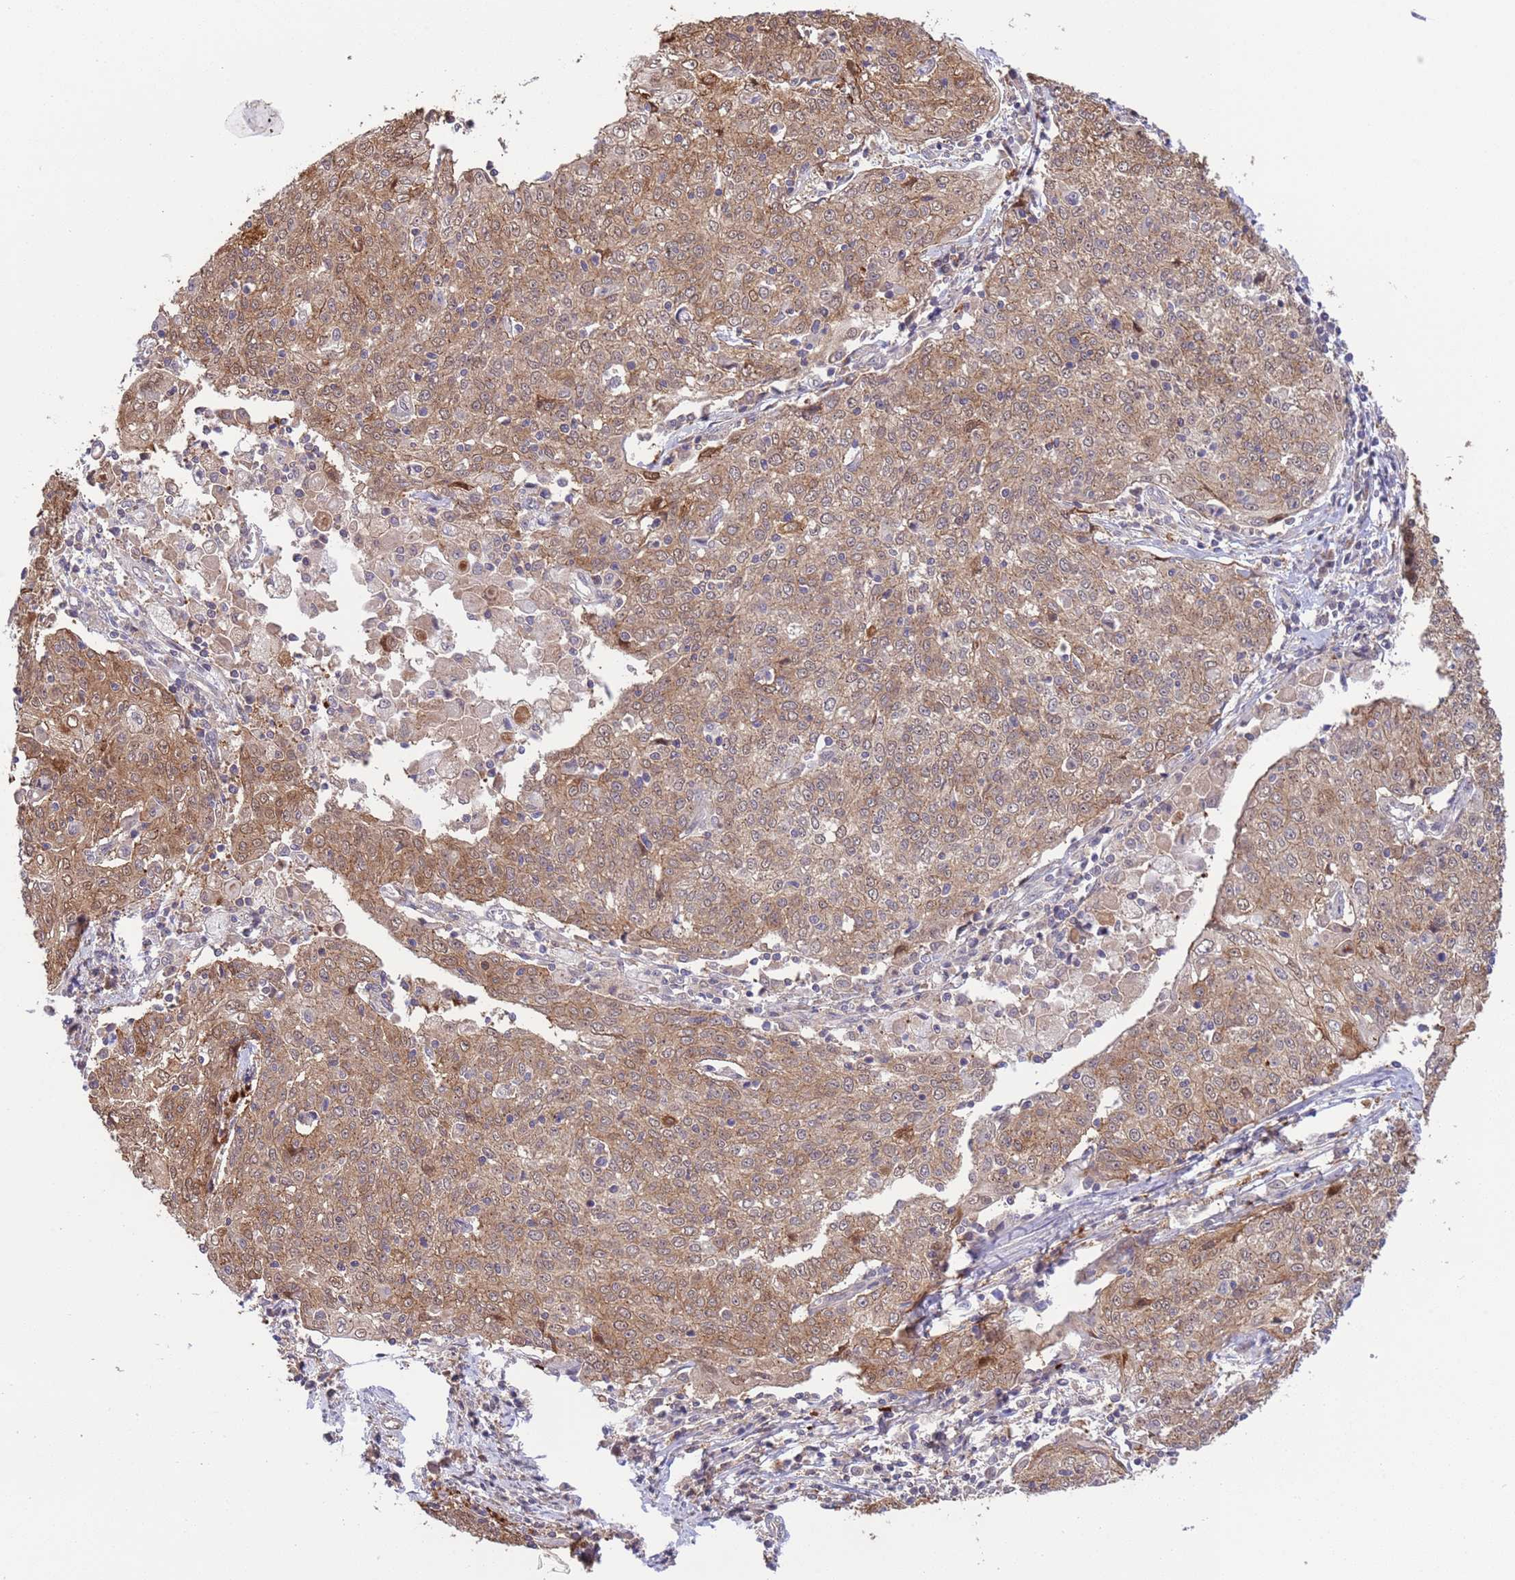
{"staining": {"intensity": "moderate", "quantity": ">75%", "location": "cytoplasmic/membranous"}, "tissue": "cervical cancer", "cell_type": "Tumor cells", "image_type": "cancer", "snomed": [{"axis": "morphology", "description": "Squamous cell carcinoma, NOS"}, {"axis": "topography", "description": "Cervix"}], "caption": "This histopathology image shows cervical cancer stained with immunohistochemistry (IHC) to label a protein in brown. The cytoplasmic/membranous of tumor cells show moderate positivity for the protein. Nuclei are counter-stained blue.", "gene": "GJA10", "patient": {"sex": "female", "age": 48}}